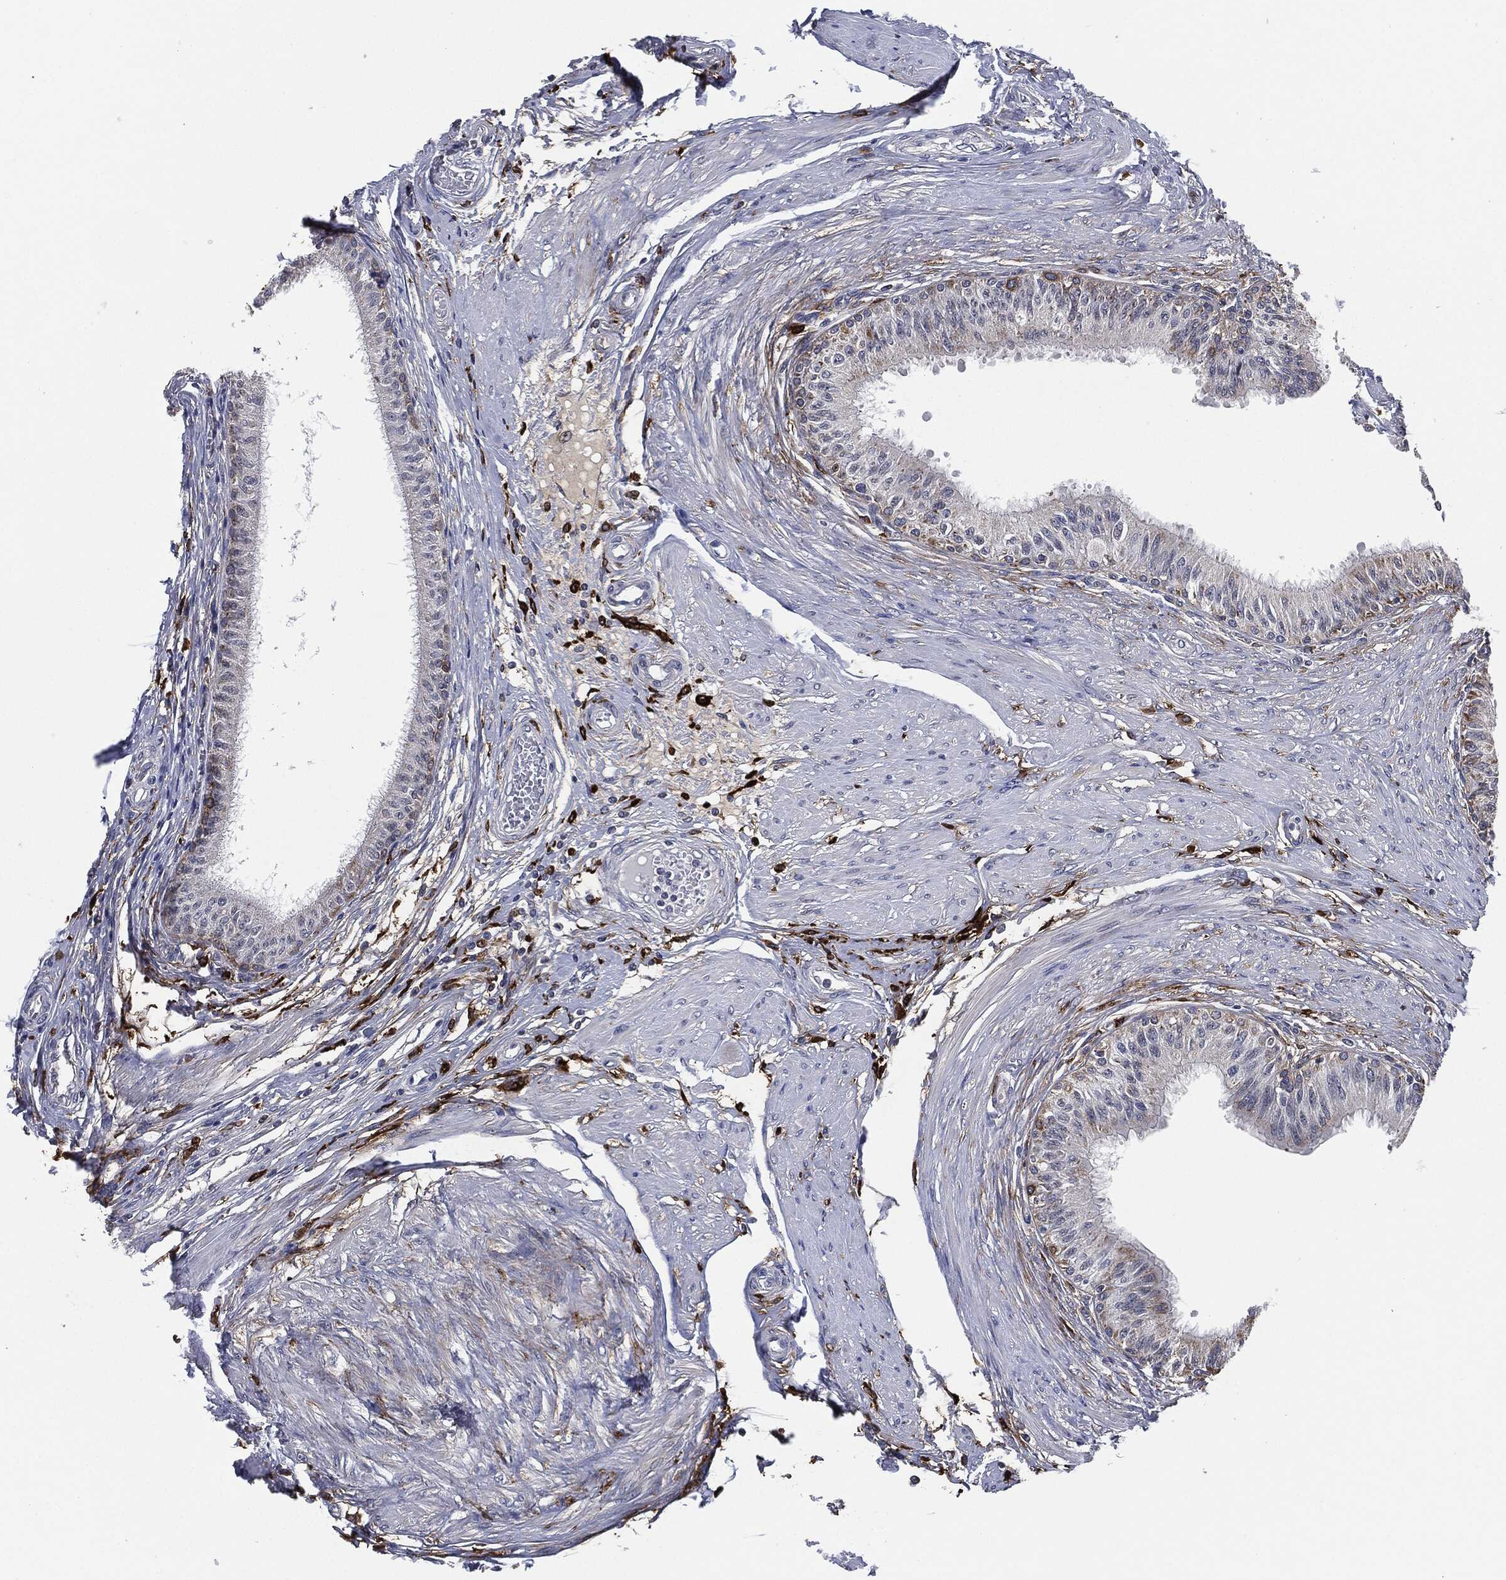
{"staining": {"intensity": "moderate", "quantity": "<25%", "location": "cytoplasmic/membranous"}, "tissue": "epididymis", "cell_type": "Glandular cells", "image_type": "normal", "snomed": [{"axis": "morphology", "description": "Normal tissue, NOS"}, {"axis": "morphology", "description": "Seminoma, NOS"}, {"axis": "topography", "description": "Testis"}, {"axis": "topography", "description": "Epididymis"}], "caption": "Human epididymis stained for a protein (brown) shows moderate cytoplasmic/membranous positive staining in about <25% of glandular cells.", "gene": "TMEM11", "patient": {"sex": "male", "age": 61}}